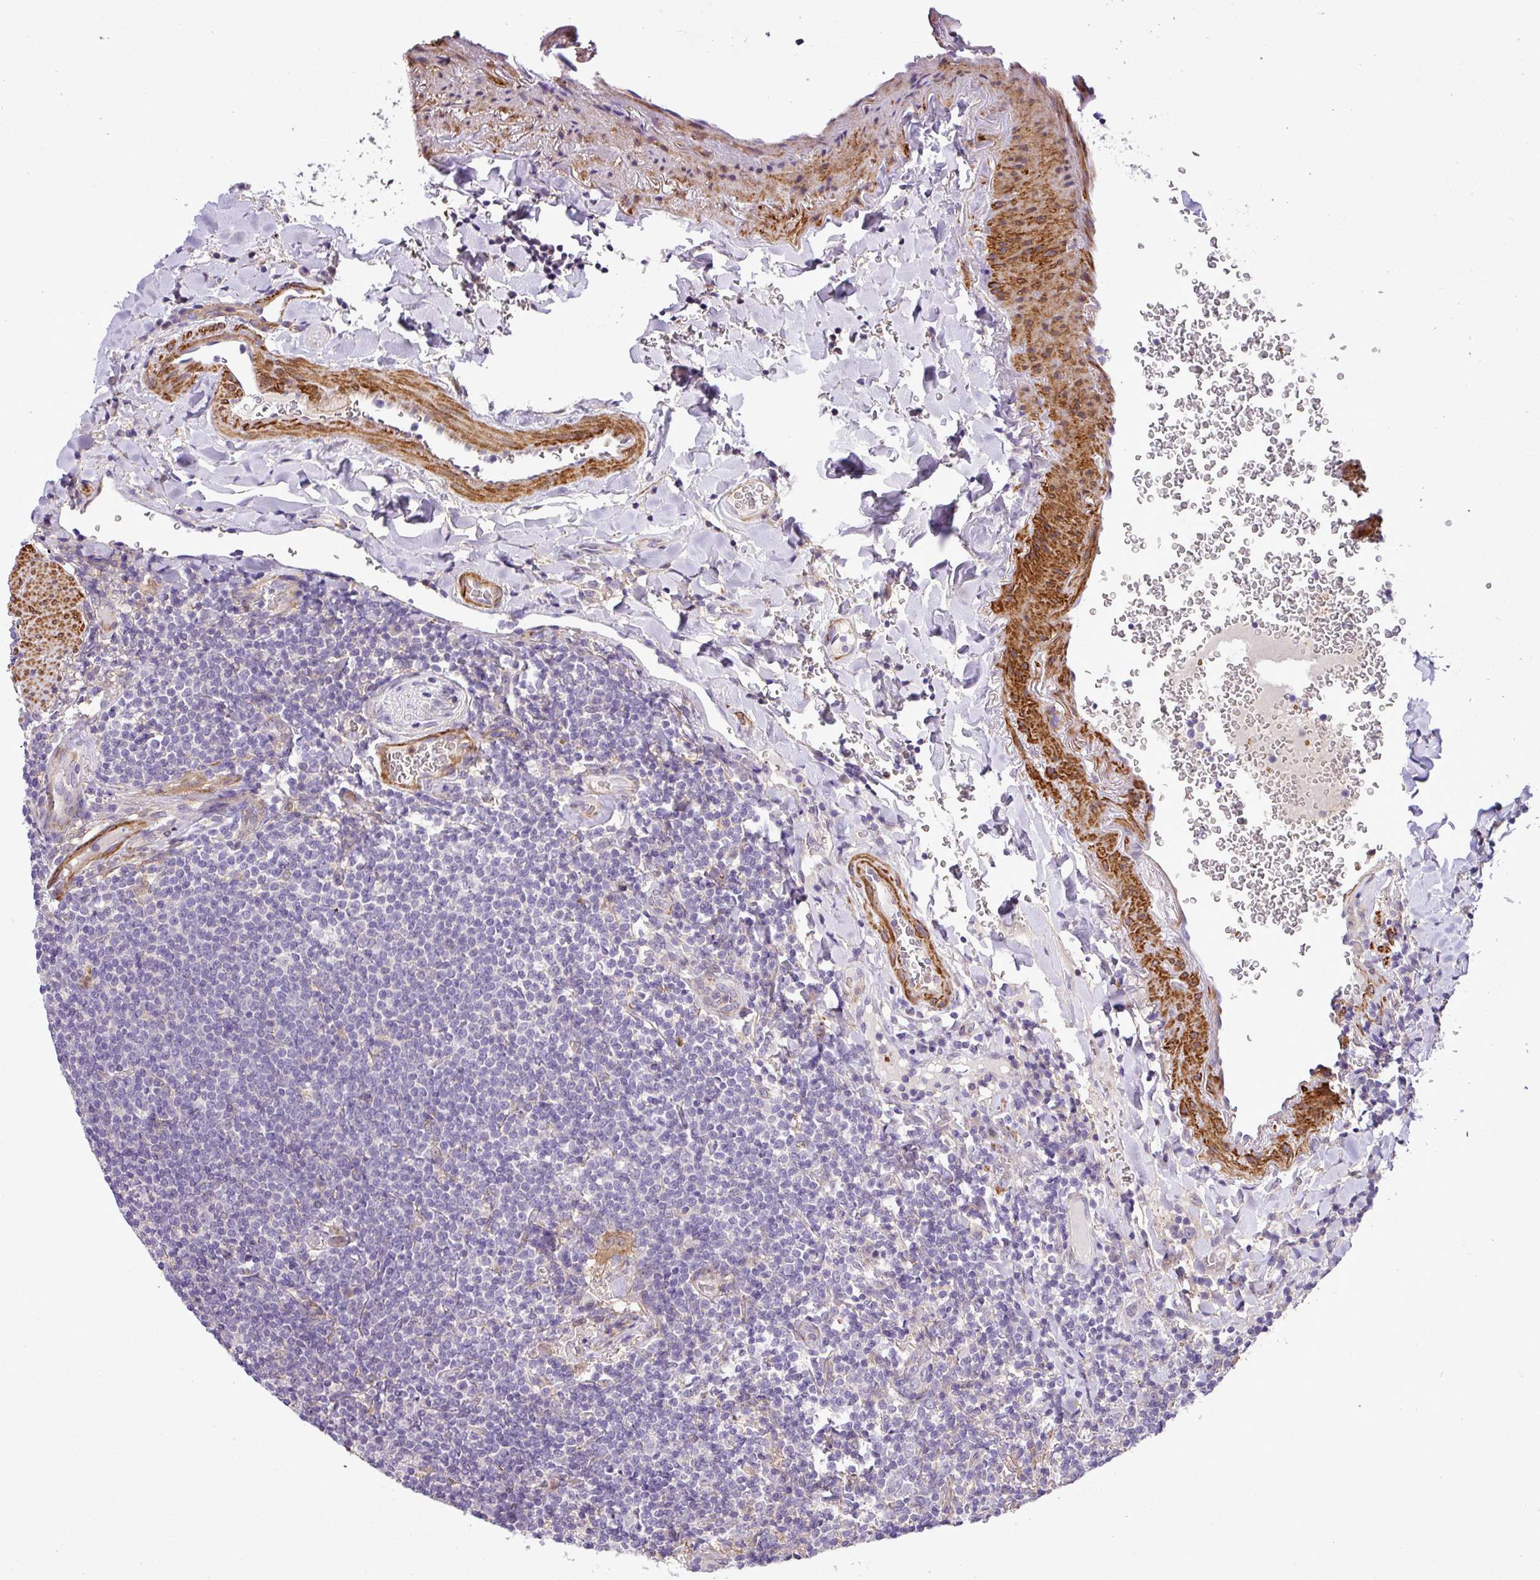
{"staining": {"intensity": "negative", "quantity": "none", "location": "none"}, "tissue": "lymphoma", "cell_type": "Tumor cells", "image_type": "cancer", "snomed": [{"axis": "morphology", "description": "Malignant lymphoma, non-Hodgkin's type, Low grade"}, {"axis": "topography", "description": "Lung"}], "caption": "Tumor cells are negative for brown protein staining in lymphoma.", "gene": "NBEAL2", "patient": {"sex": "female", "age": 71}}